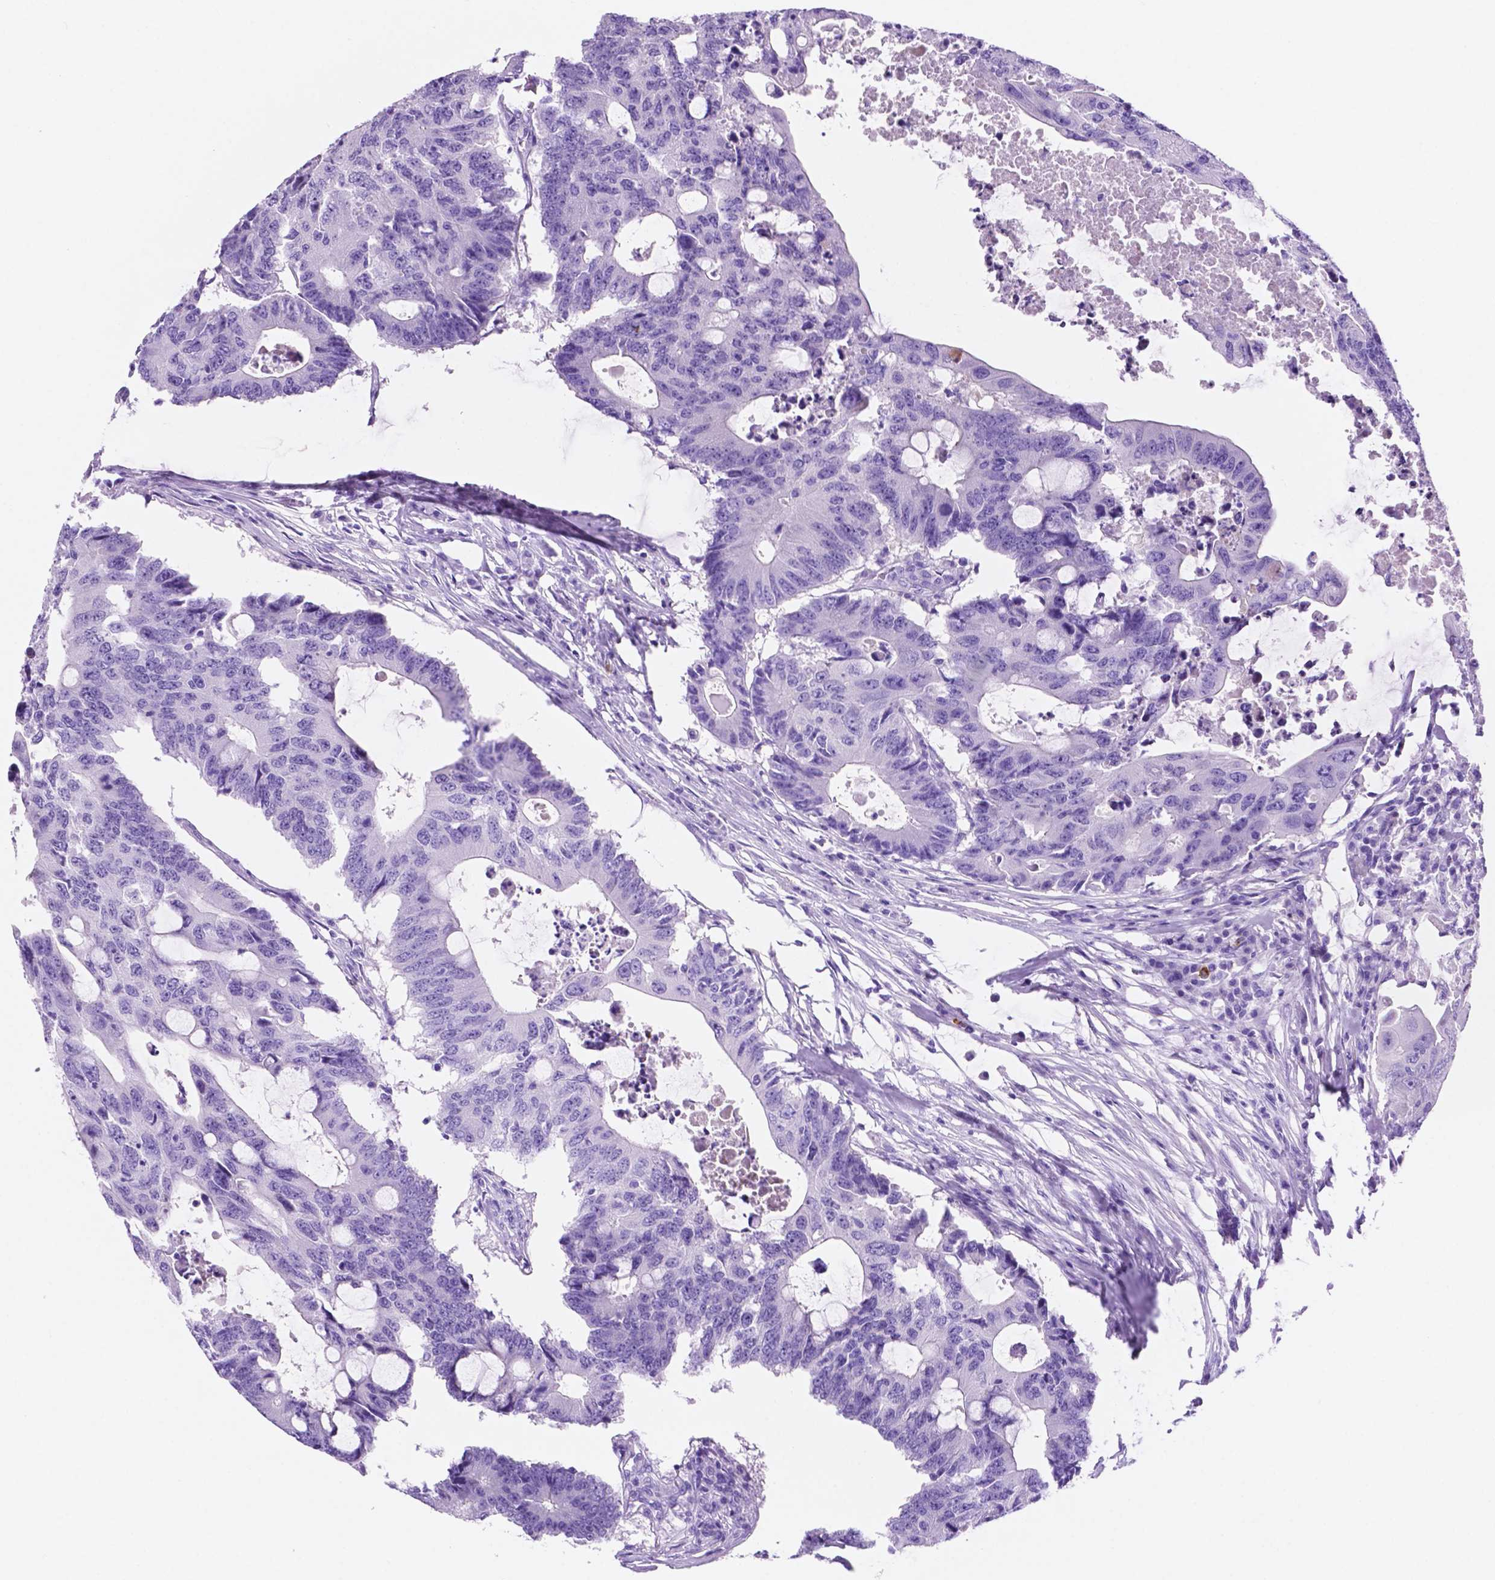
{"staining": {"intensity": "negative", "quantity": "none", "location": "none"}, "tissue": "colorectal cancer", "cell_type": "Tumor cells", "image_type": "cancer", "snomed": [{"axis": "morphology", "description": "Adenocarcinoma, NOS"}, {"axis": "topography", "description": "Colon"}], "caption": "Immunohistochemistry photomicrograph of human colorectal cancer stained for a protein (brown), which shows no staining in tumor cells.", "gene": "FOXB2", "patient": {"sex": "male", "age": 71}}